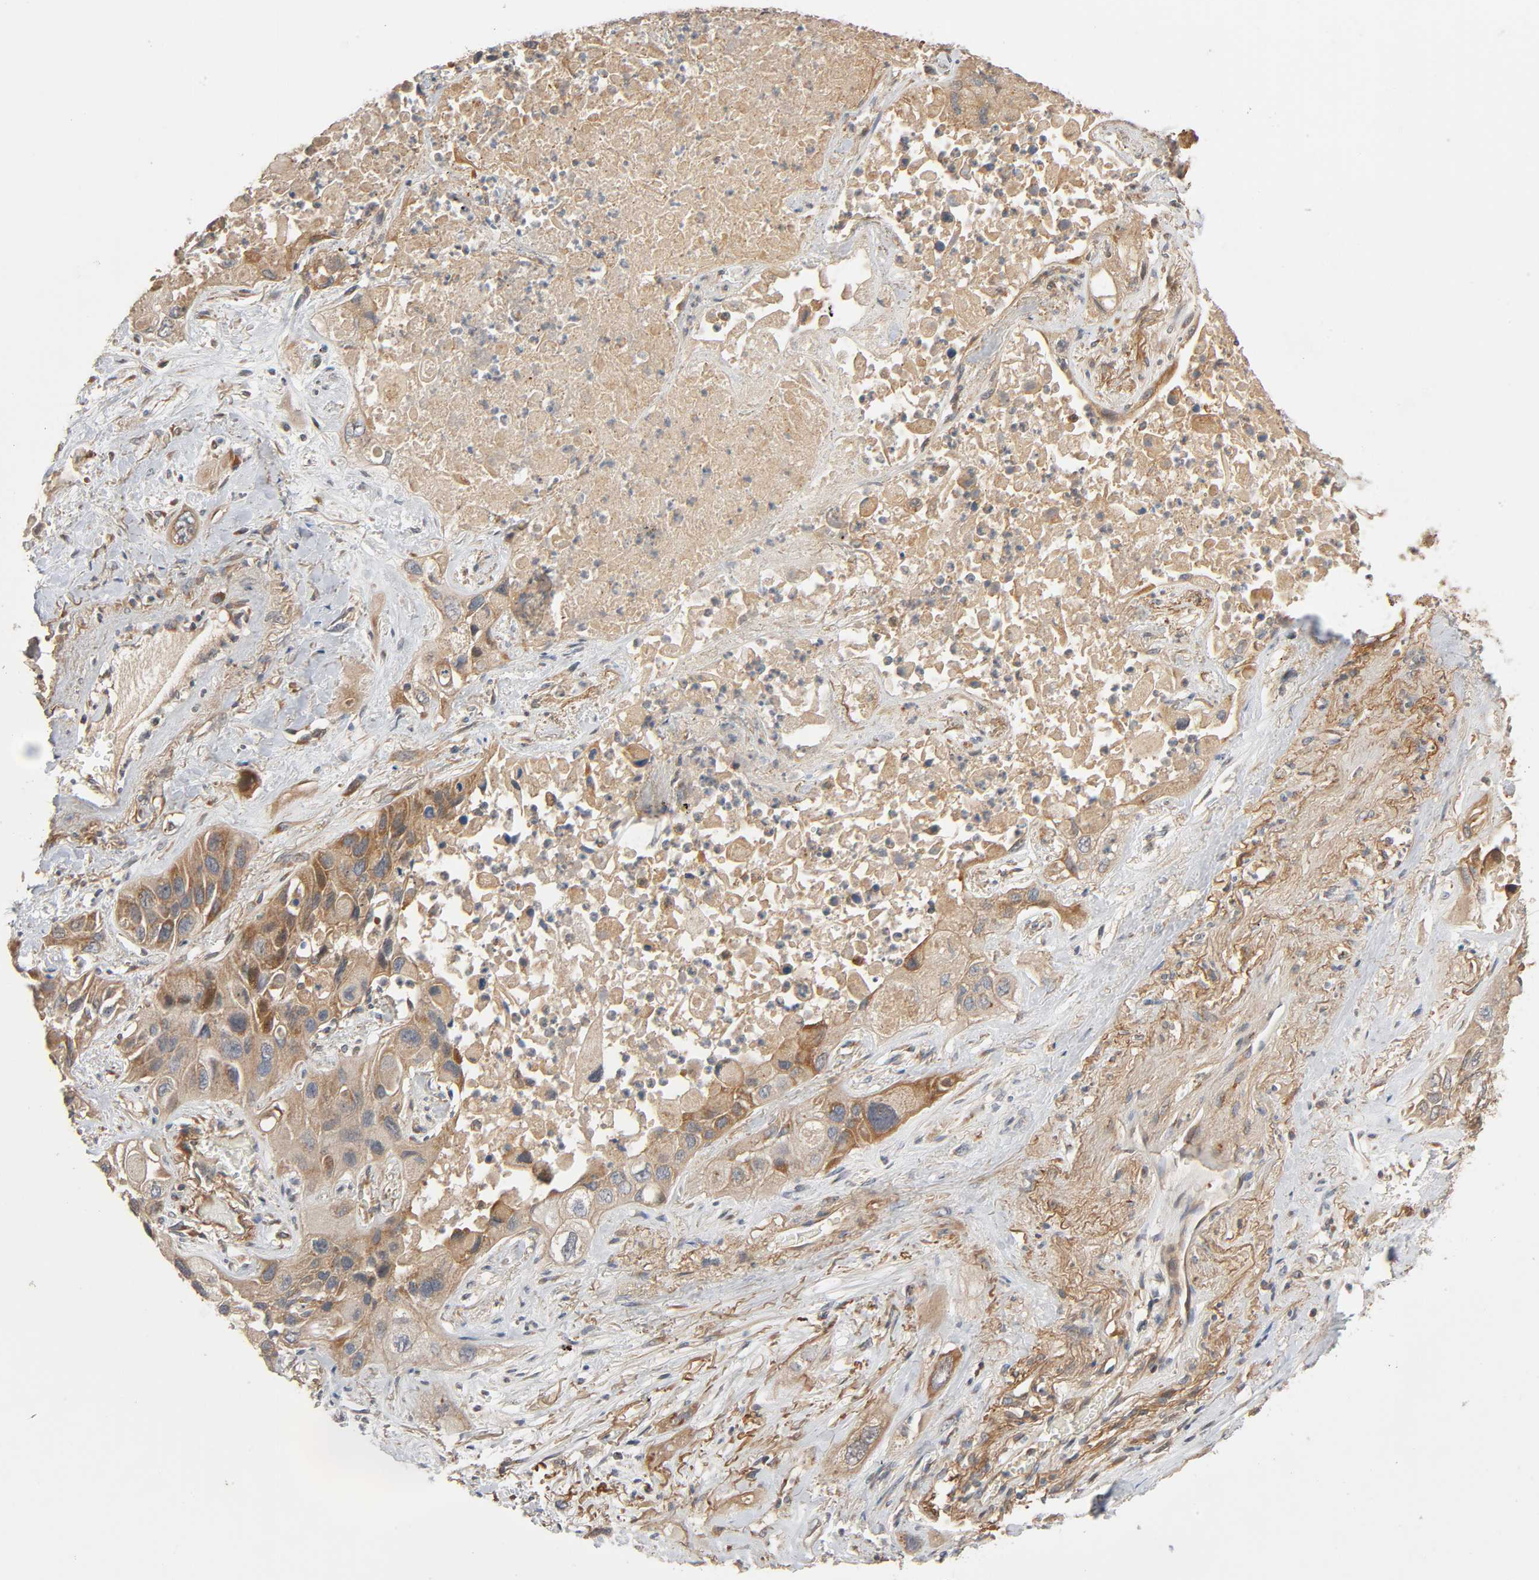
{"staining": {"intensity": "moderate", "quantity": "25%-75%", "location": "cytoplasmic/membranous"}, "tissue": "lung cancer", "cell_type": "Tumor cells", "image_type": "cancer", "snomed": [{"axis": "morphology", "description": "Squamous cell carcinoma, NOS"}, {"axis": "topography", "description": "Lung"}], "caption": "Protein expression analysis of human lung cancer (squamous cell carcinoma) reveals moderate cytoplasmic/membranous expression in about 25%-75% of tumor cells.", "gene": "SGSM1", "patient": {"sex": "female", "age": 76}}